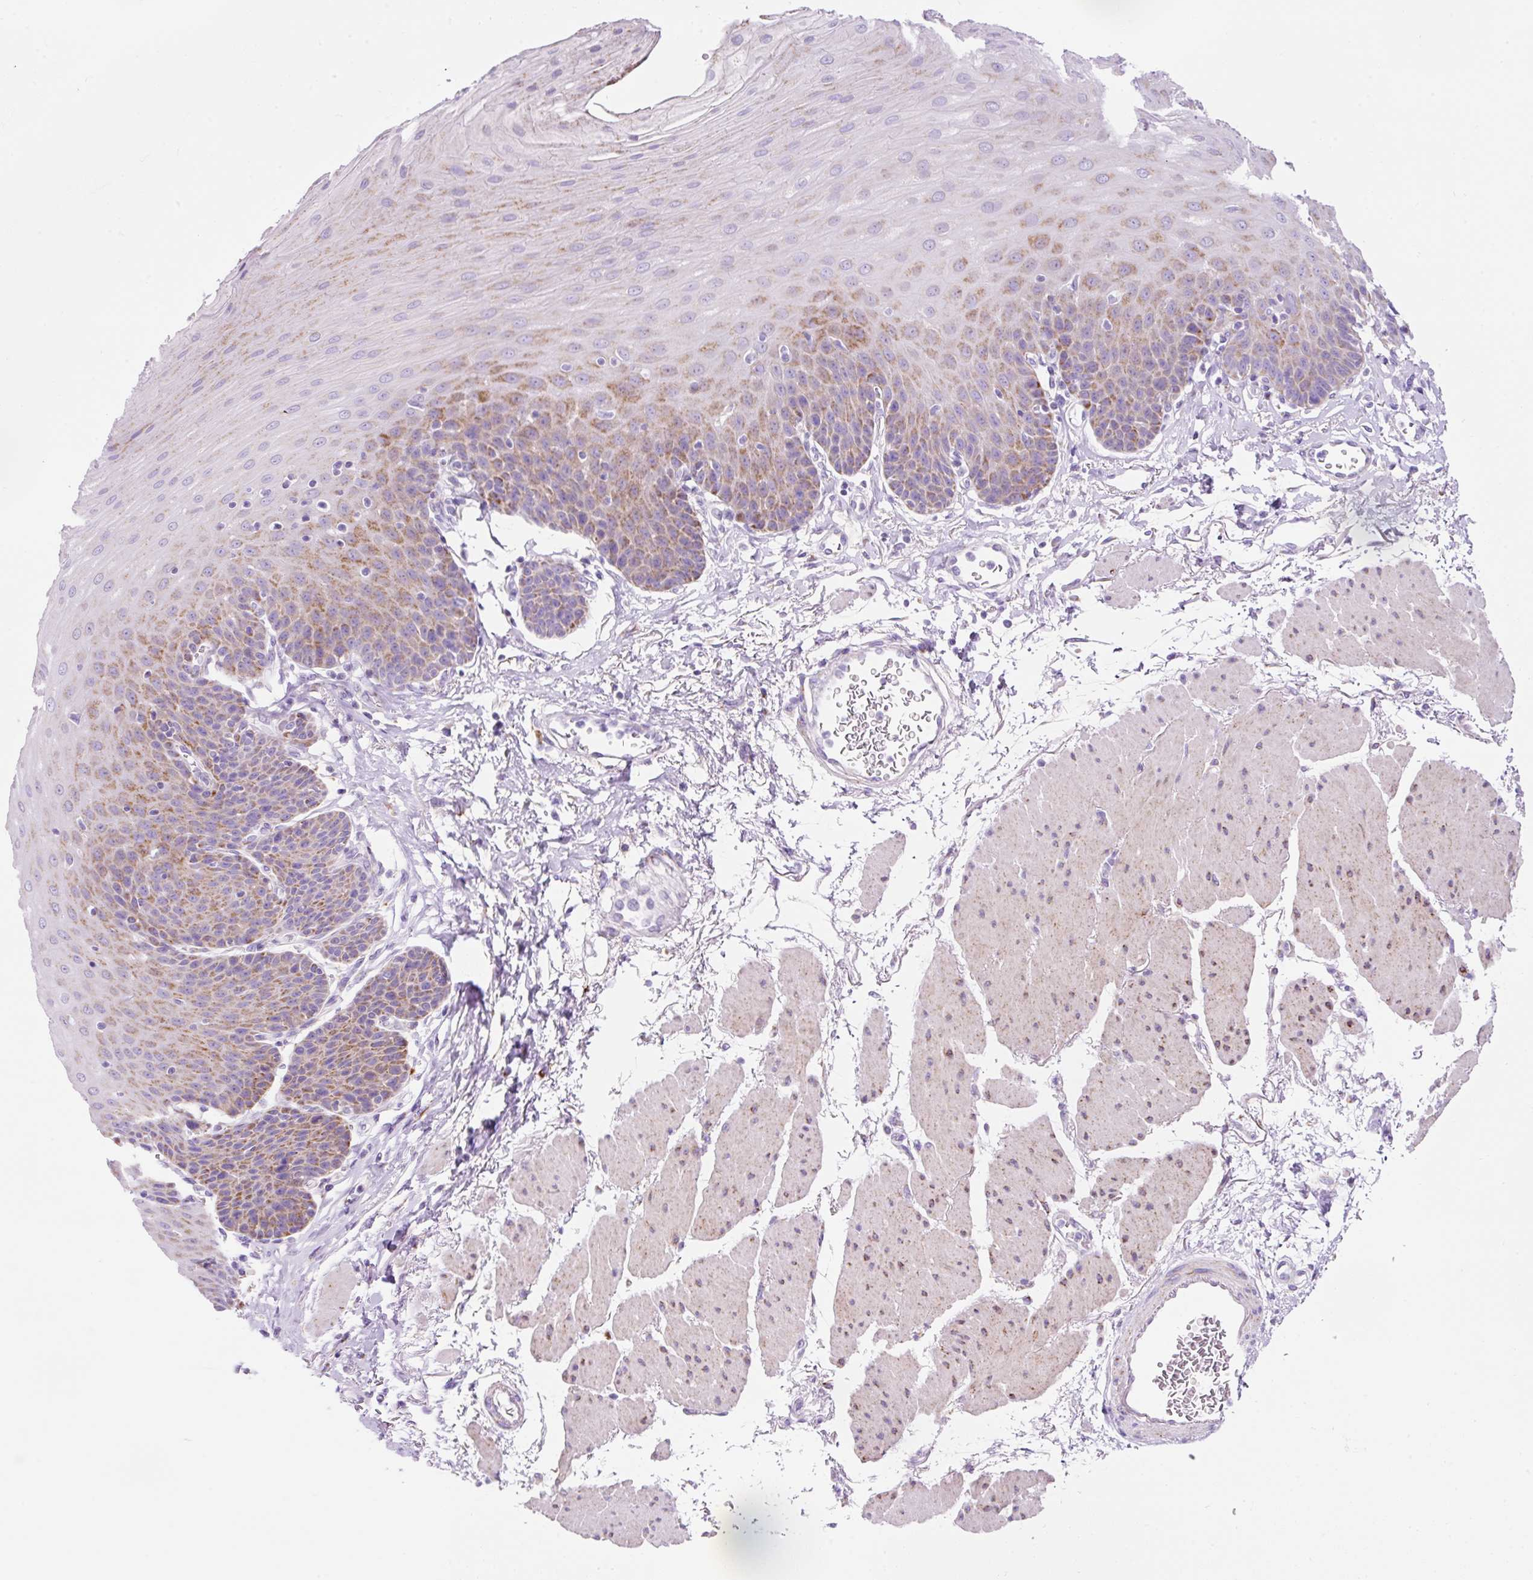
{"staining": {"intensity": "moderate", "quantity": ">75%", "location": "cytoplasmic/membranous"}, "tissue": "esophagus", "cell_type": "Squamous epithelial cells", "image_type": "normal", "snomed": [{"axis": "morphology", "description": "Normal tissue, NOS"}, {"axis": "topography", "description": "Esophagus"}], "caption": "Brown immunohistochemical staining in unremarkable esophagus demonstrates moderate cytoplasmic/membranous positivity in about >75% of squamous epithelial cells.", "gene": "PLPP2", "patient": {"sex": "female", "age": 81}}